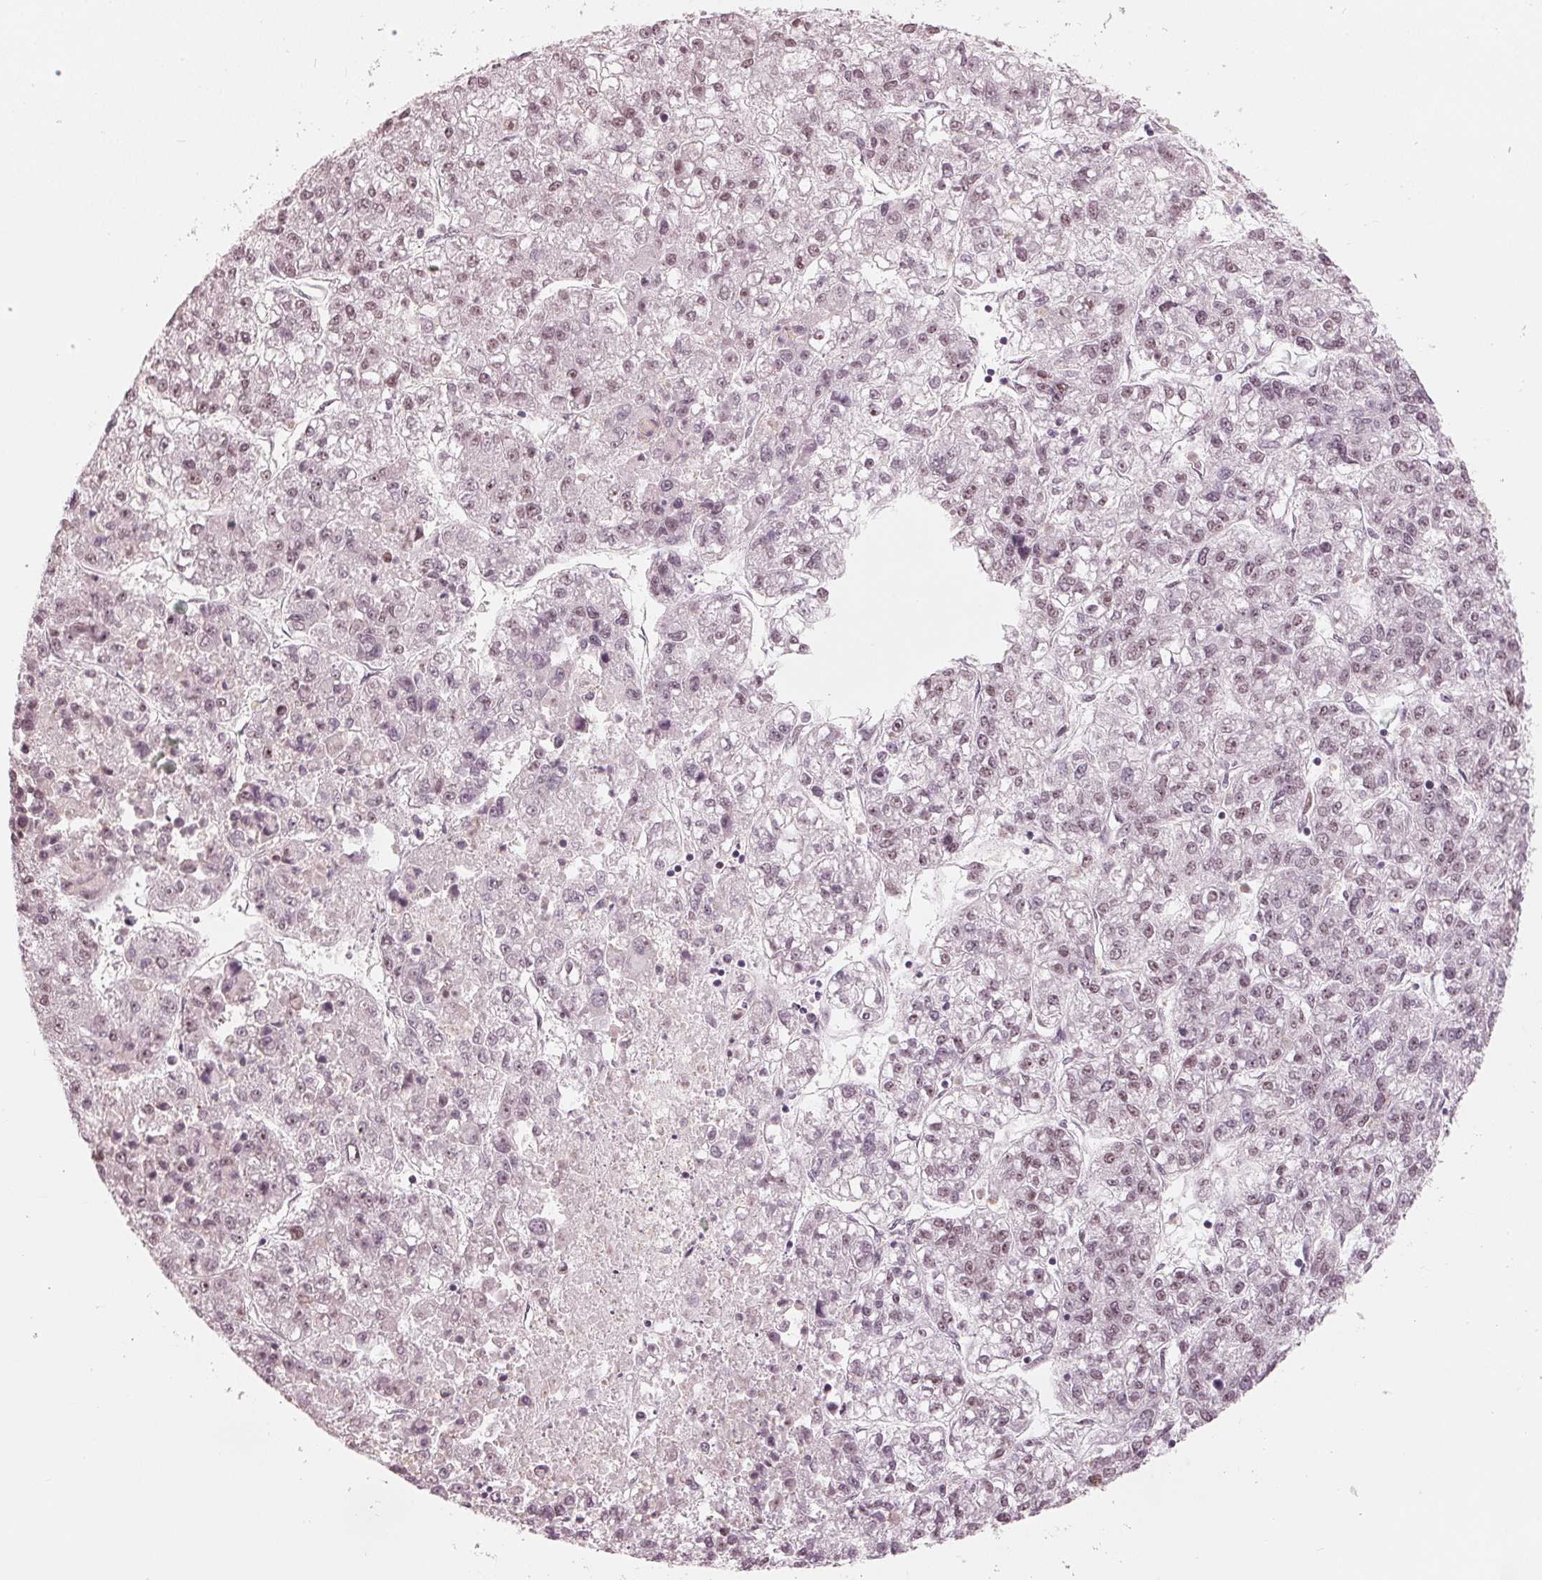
{"staining": {"intensity": "weak", "quantity": "<25%", "location": "nuclear"}, "tissue": "liver cancer", "cell_type": "Tumor cells", "image_type": "cancer", "snomed": [{"axis": "morphology", "description": "Carcinoma, Hepatocellular, NOS"}, {"axis": "topography", "description": "Liver"}], "caption": "DAB immunohistochemical staining of human liver cancer (hepatocellular carcinoma) reveals no significant expression in tumor cells.", "gene": "ADPRHL1", "patient": {"sex": "male", "age": 56}}